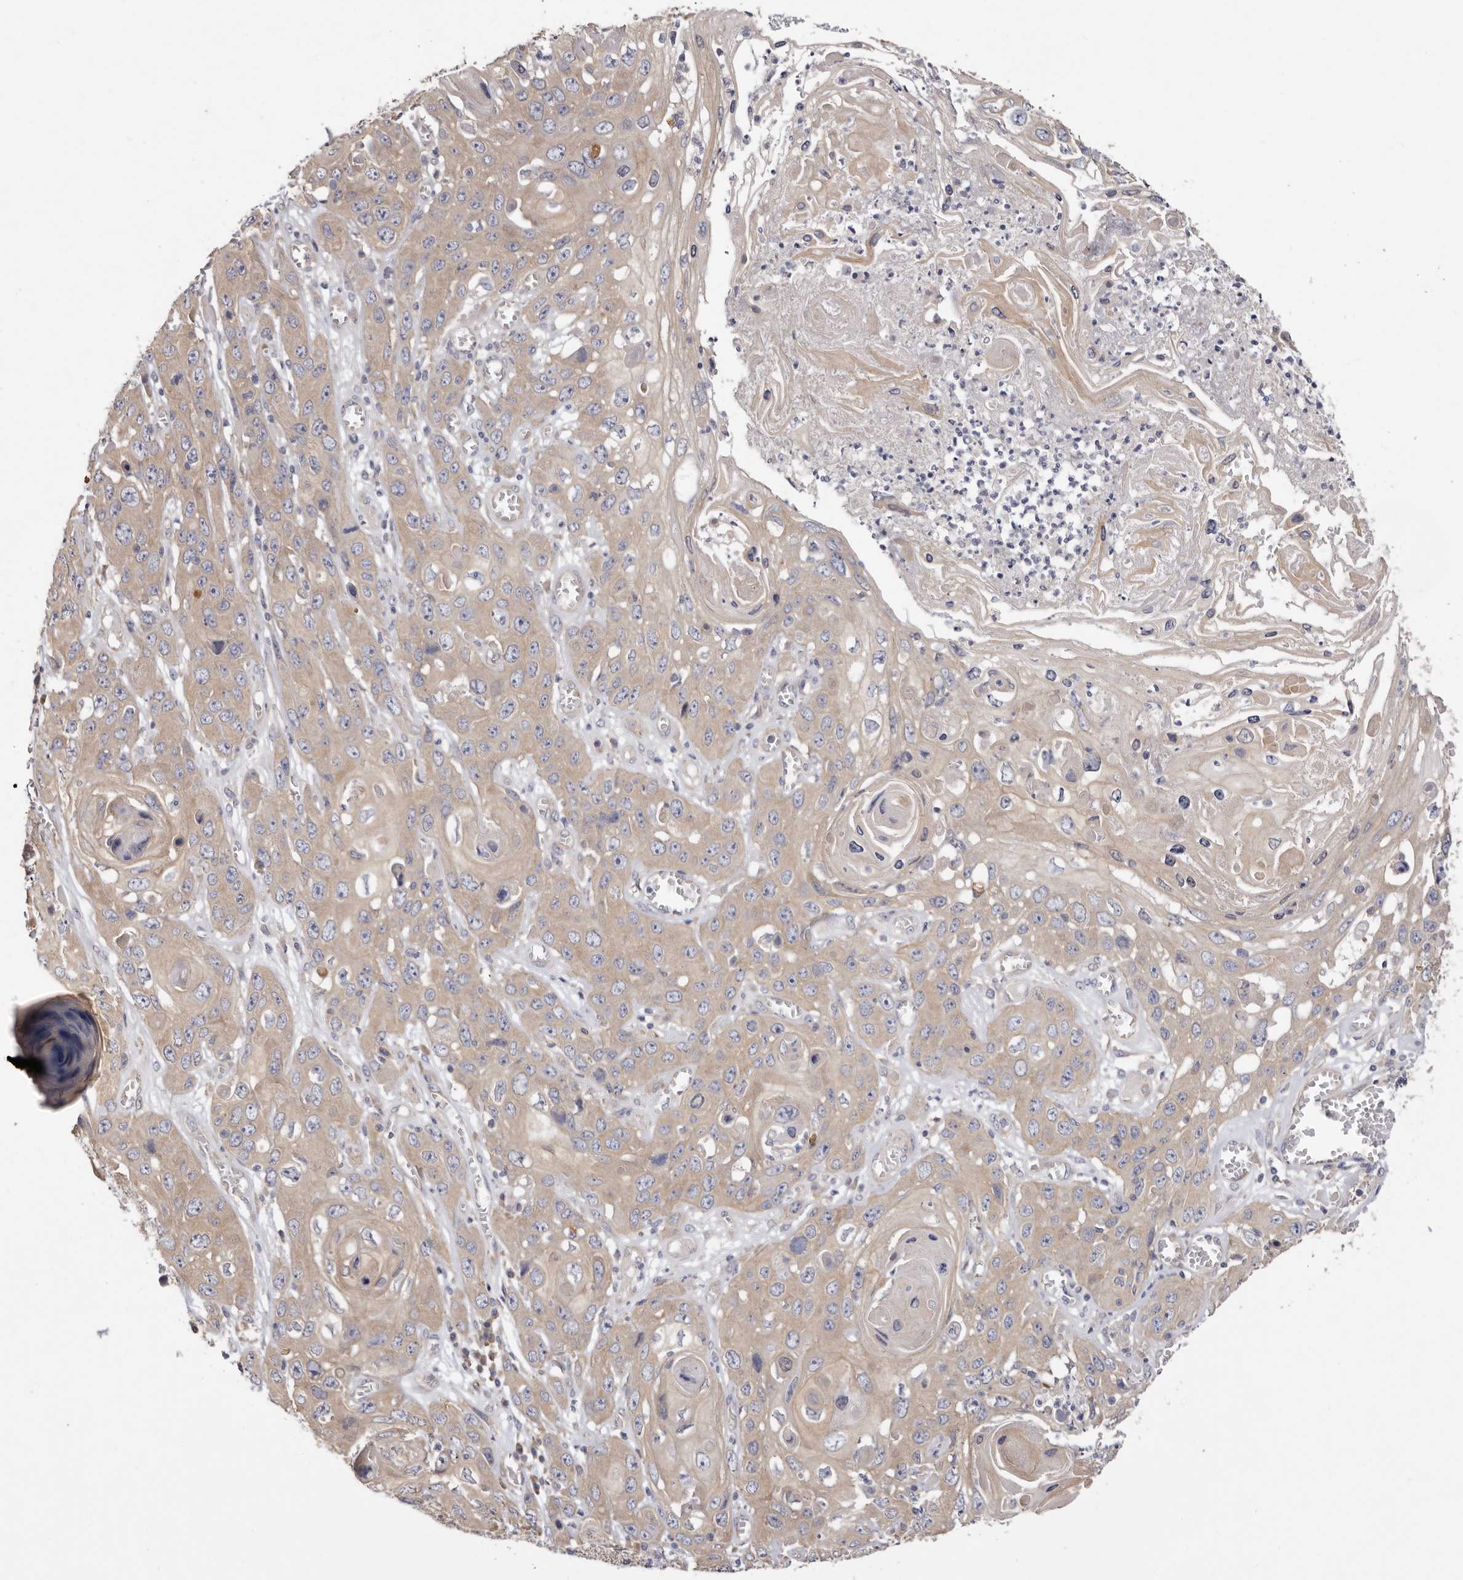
{"staining": {"intensity": "weak", "quantity": ">75%", "location": "cytoplasmic/membranous"}, "tissue": "skin cancer", "cell_type": "Tumor cells", "image_type": "cancer", "snomed": [{"axis": "morphology", "description": "Squamous cell carcinoma, NOS"}, {"axis": "topography", "description": "Skin"}], "caption": "Skin cancer (squamous cell carcinoma) stained with immunohistochemistry displays weak cytoplasmic/membranous staining in about >75% of tumor cells.", "gene": "FAM167B", "patient": {"sex": "male", "age": 55}}